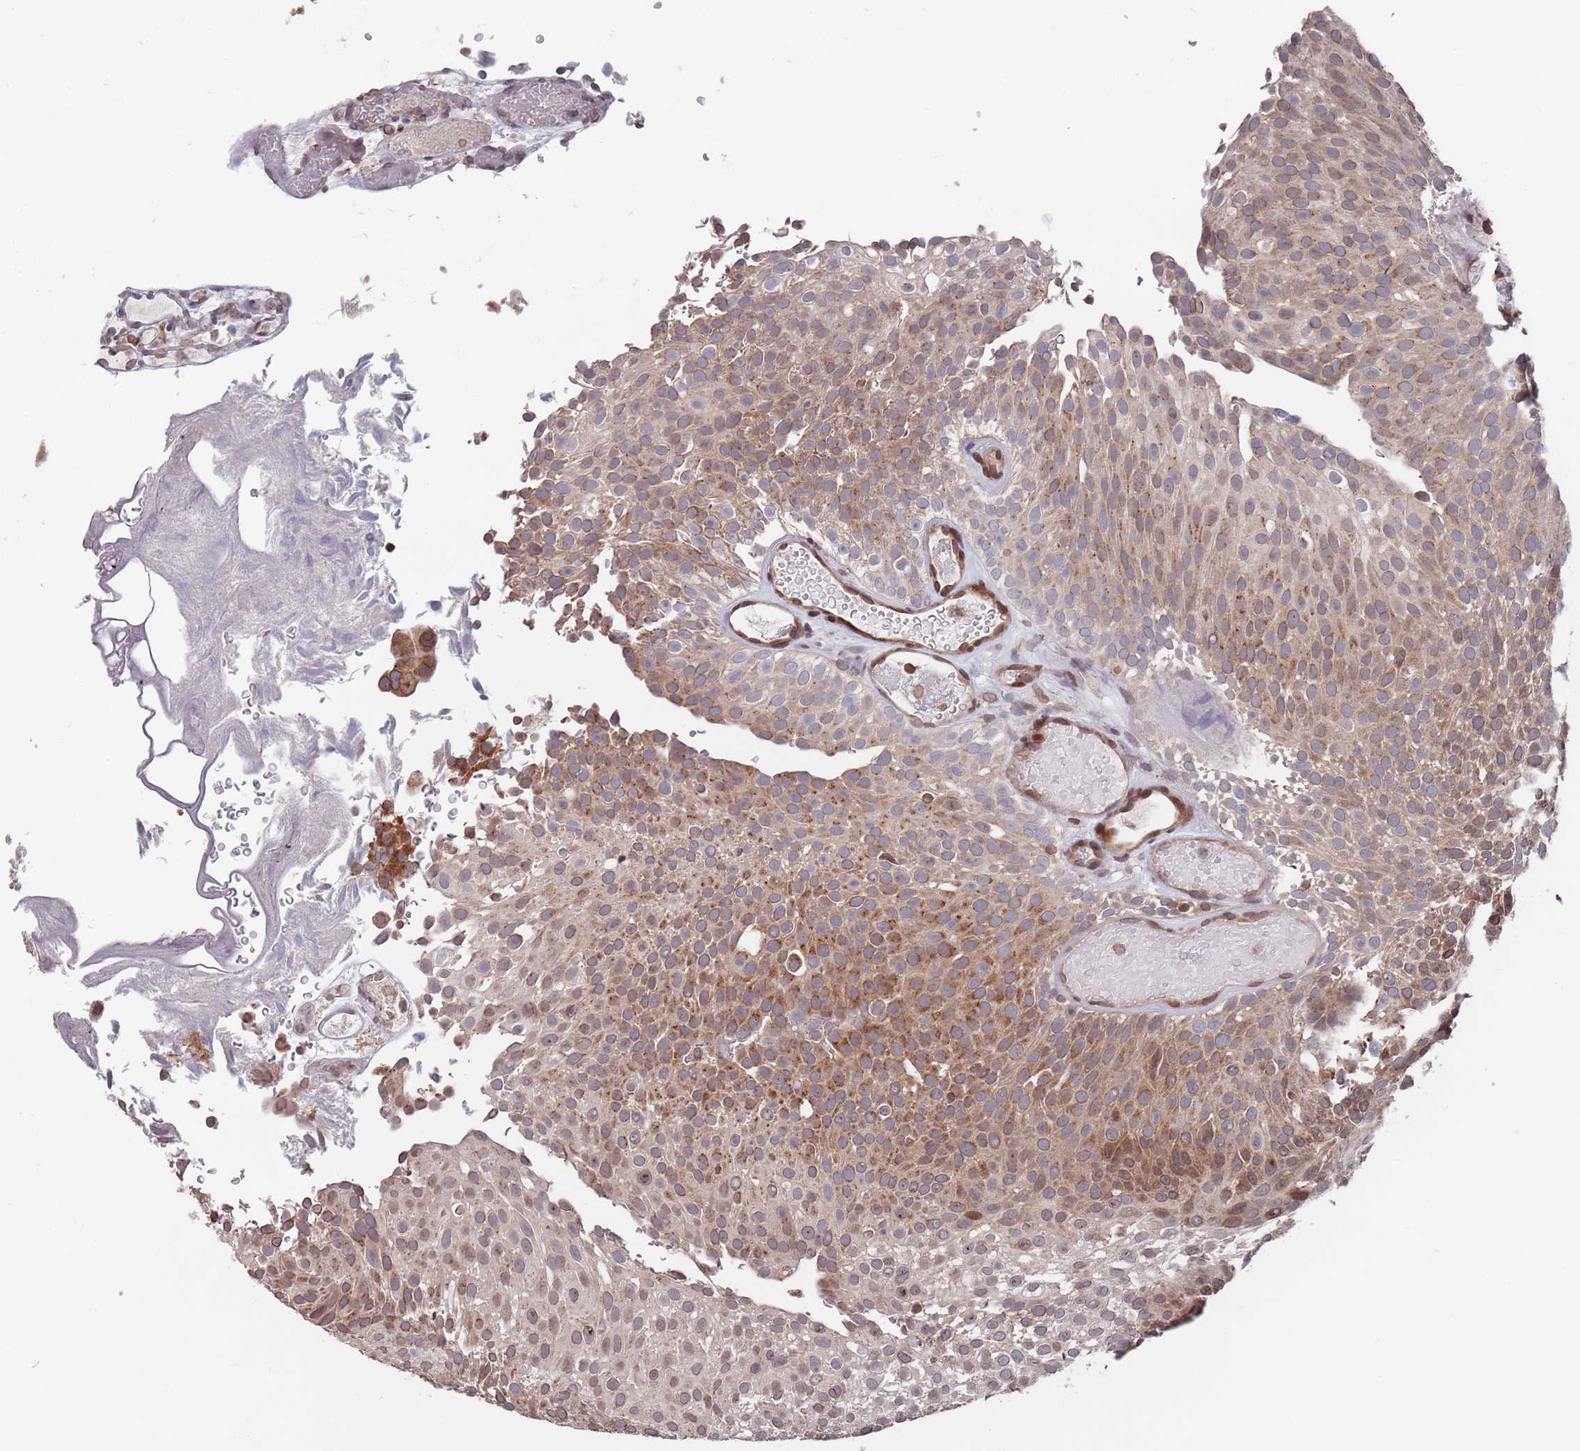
{"staining": {"intensity": "moderate", "quantity": ">75%", "location": "cytoplasmic/membranous"}, "tissue": "urothelial cancer", "cell_type": "Tumor cells", "image_type": "cancer", "snomed": [{"axis": "morphology", "description": "Urothelial carcinoma, Low grade"}, {"axis": "topography", "description": "Urinary bladder"}], "caption": "Protein staining of urothelial cancer tissue shows moderate cytoplasmic/membranous positivity in approximately >75% of tumor cells.", "gene": "SDHAF3", "patient": {"sex": "male", "age": 78}}